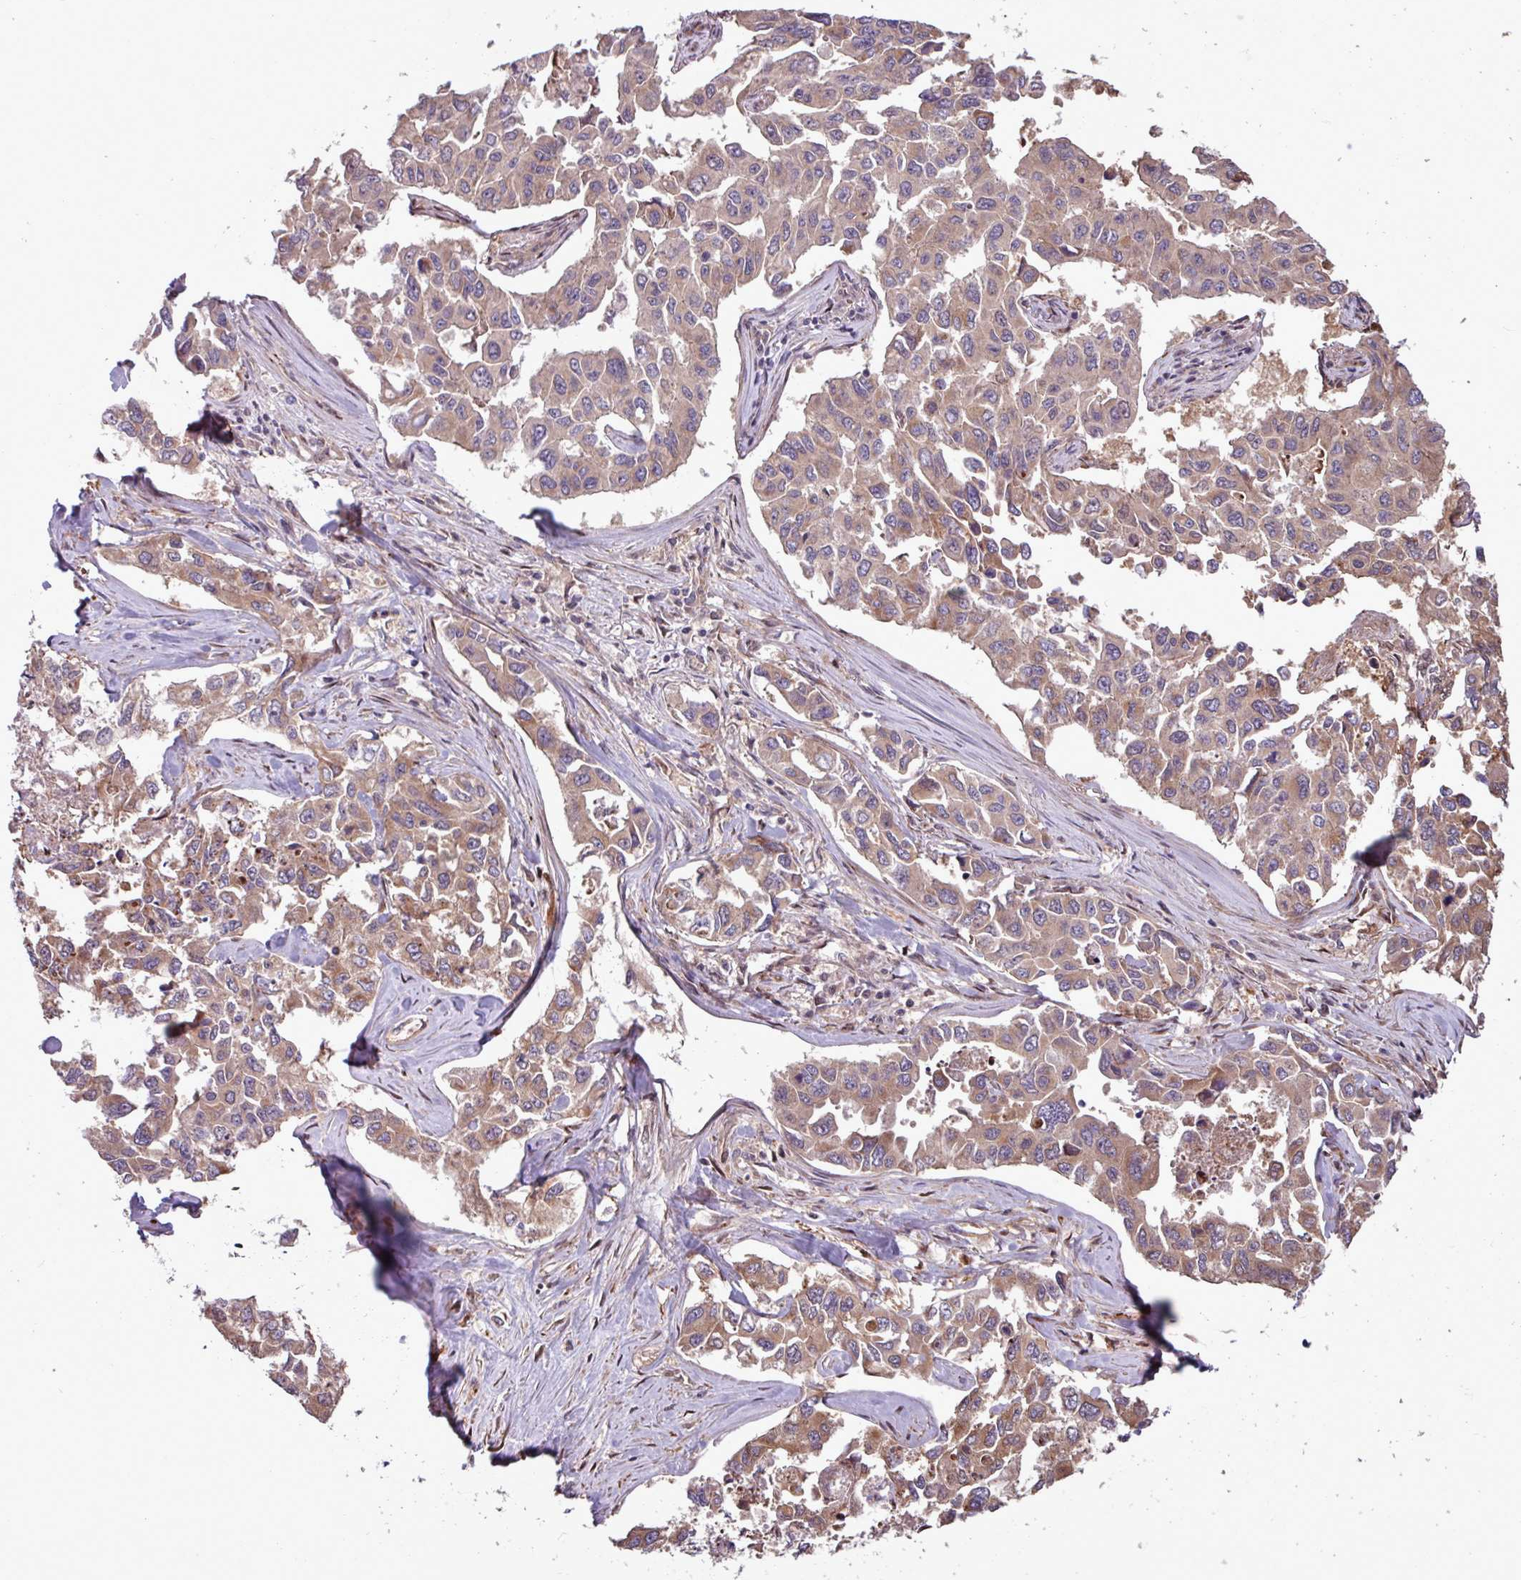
{"staining": {"intensity": "moderate", "quantity": ">75%", "location": "cytoplasmic/membranous"}, "tissue": "lung cancer", "cell_type": "Tumor cells", "image_type": "cancer", "snomed": [{"axis": "morphology", "description": "Adenocarcinoma, NOS"}, {"axis": "topography", "description": "Lung"}], "caption": "Immunohistochemistry histopathology image of neoplastic tissue: lung cancer (adenocarcinoma) stained using immunohistochemistry (IHC) demonstrates medium levels of moderate protein expression localized specifically in the cytoplasmic/membranous of tumor cells, appearing as a cytoplasmic/membranous brown color.", "gene": "PDPR", "patient": {"sex": "male", "age": 64}}